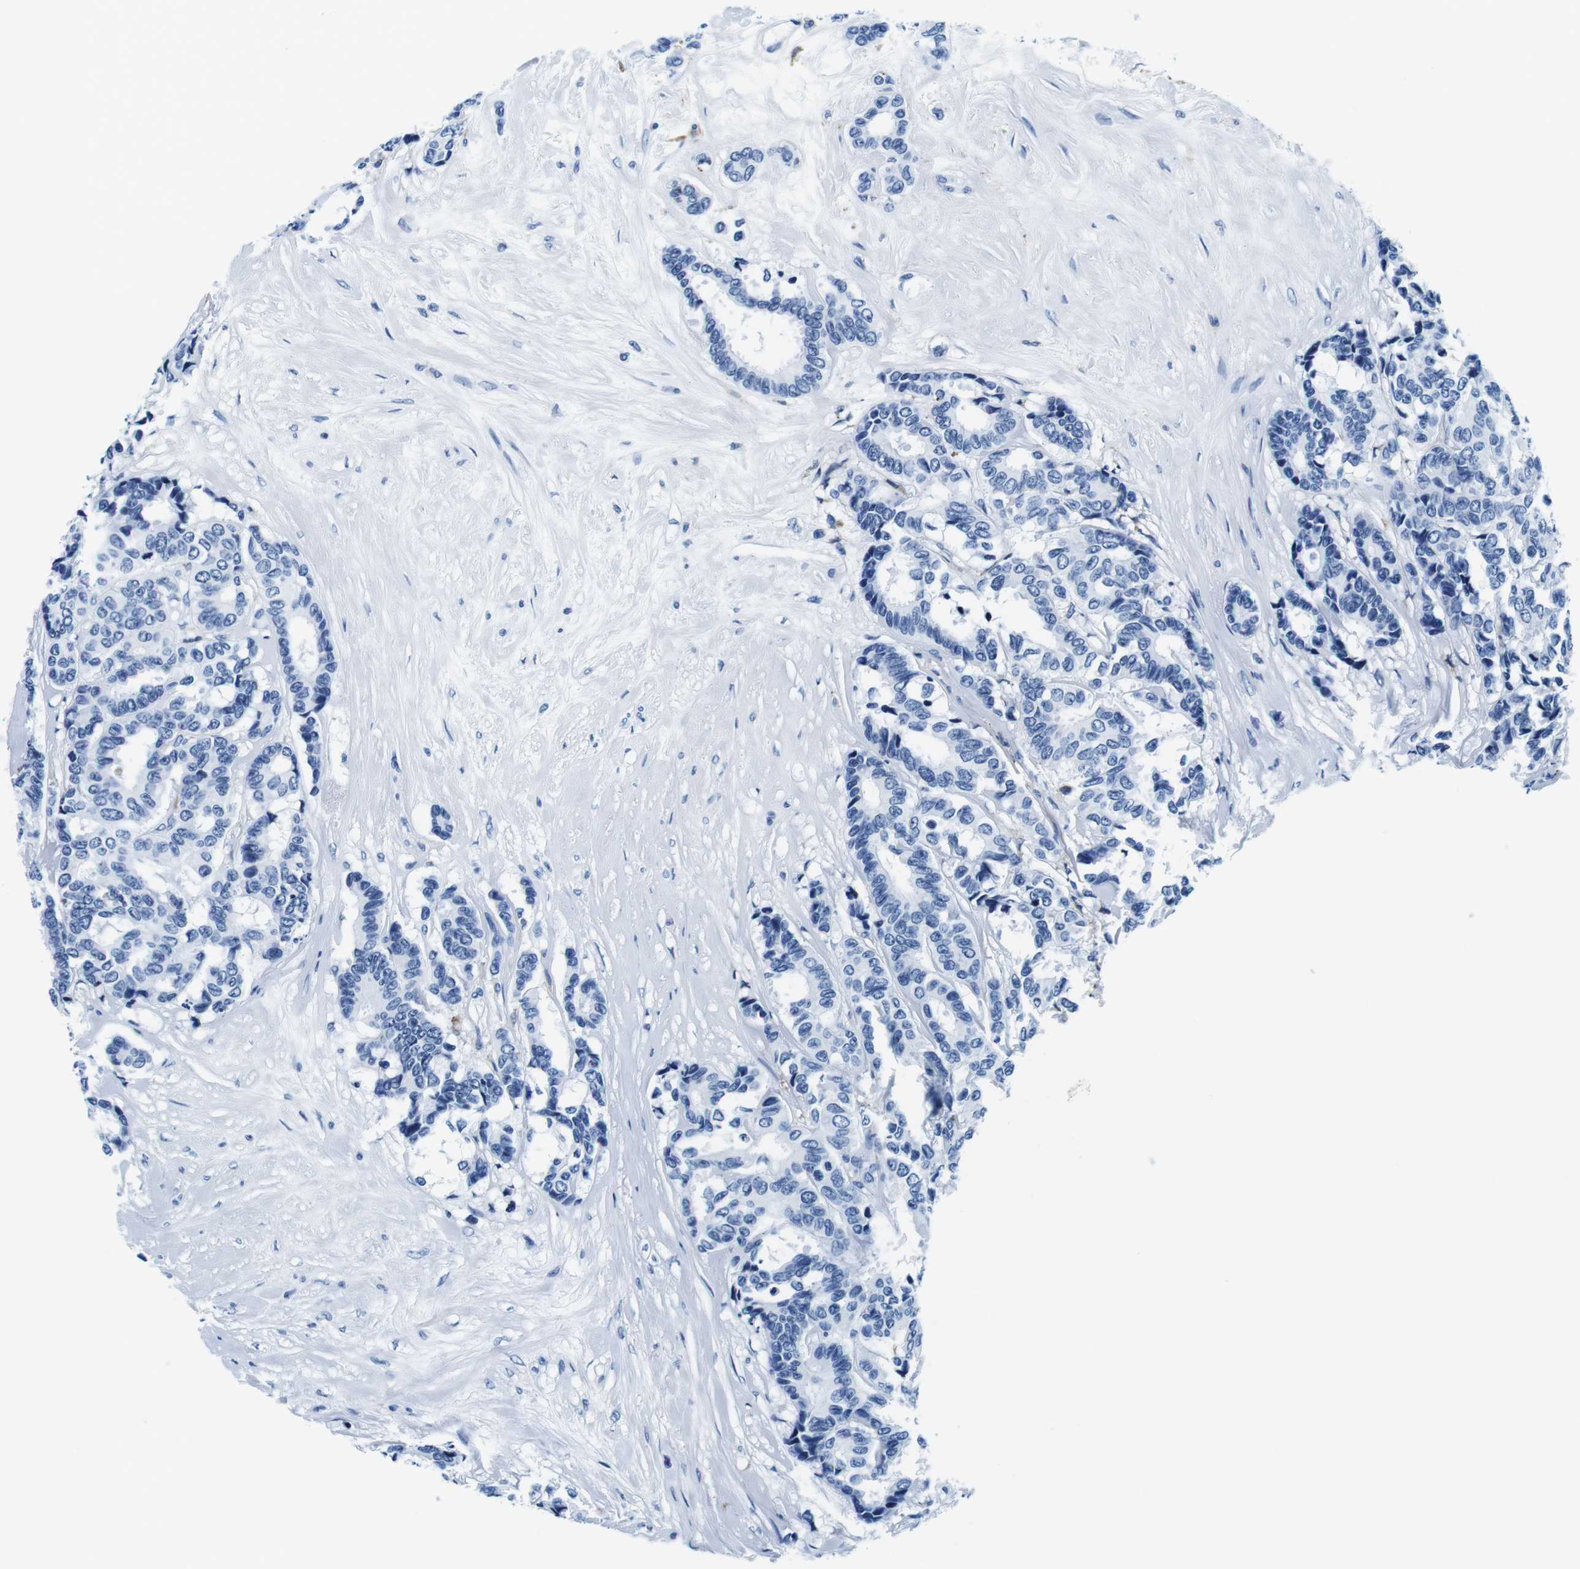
{"staining": {"intensity": "negative", "quantity": "none", "location": "none"}, "tissue": "breast cancer", "cell_type": "Tumor cells", "image_type": "cancer", "snomed": [{"axis": "morphology", "description": "Duct carcinoma"}, {"axis": "topography", "description": "Breast"}], "caption": "High magnification brightfield microscopy of breast cancer stained with DAB (brown) and counterstained with hematoxylin (blue): tumor cells show no significant positivity.", "gene": "HLA-DRB1", "patient": {"sex": "female", "age": 87}}